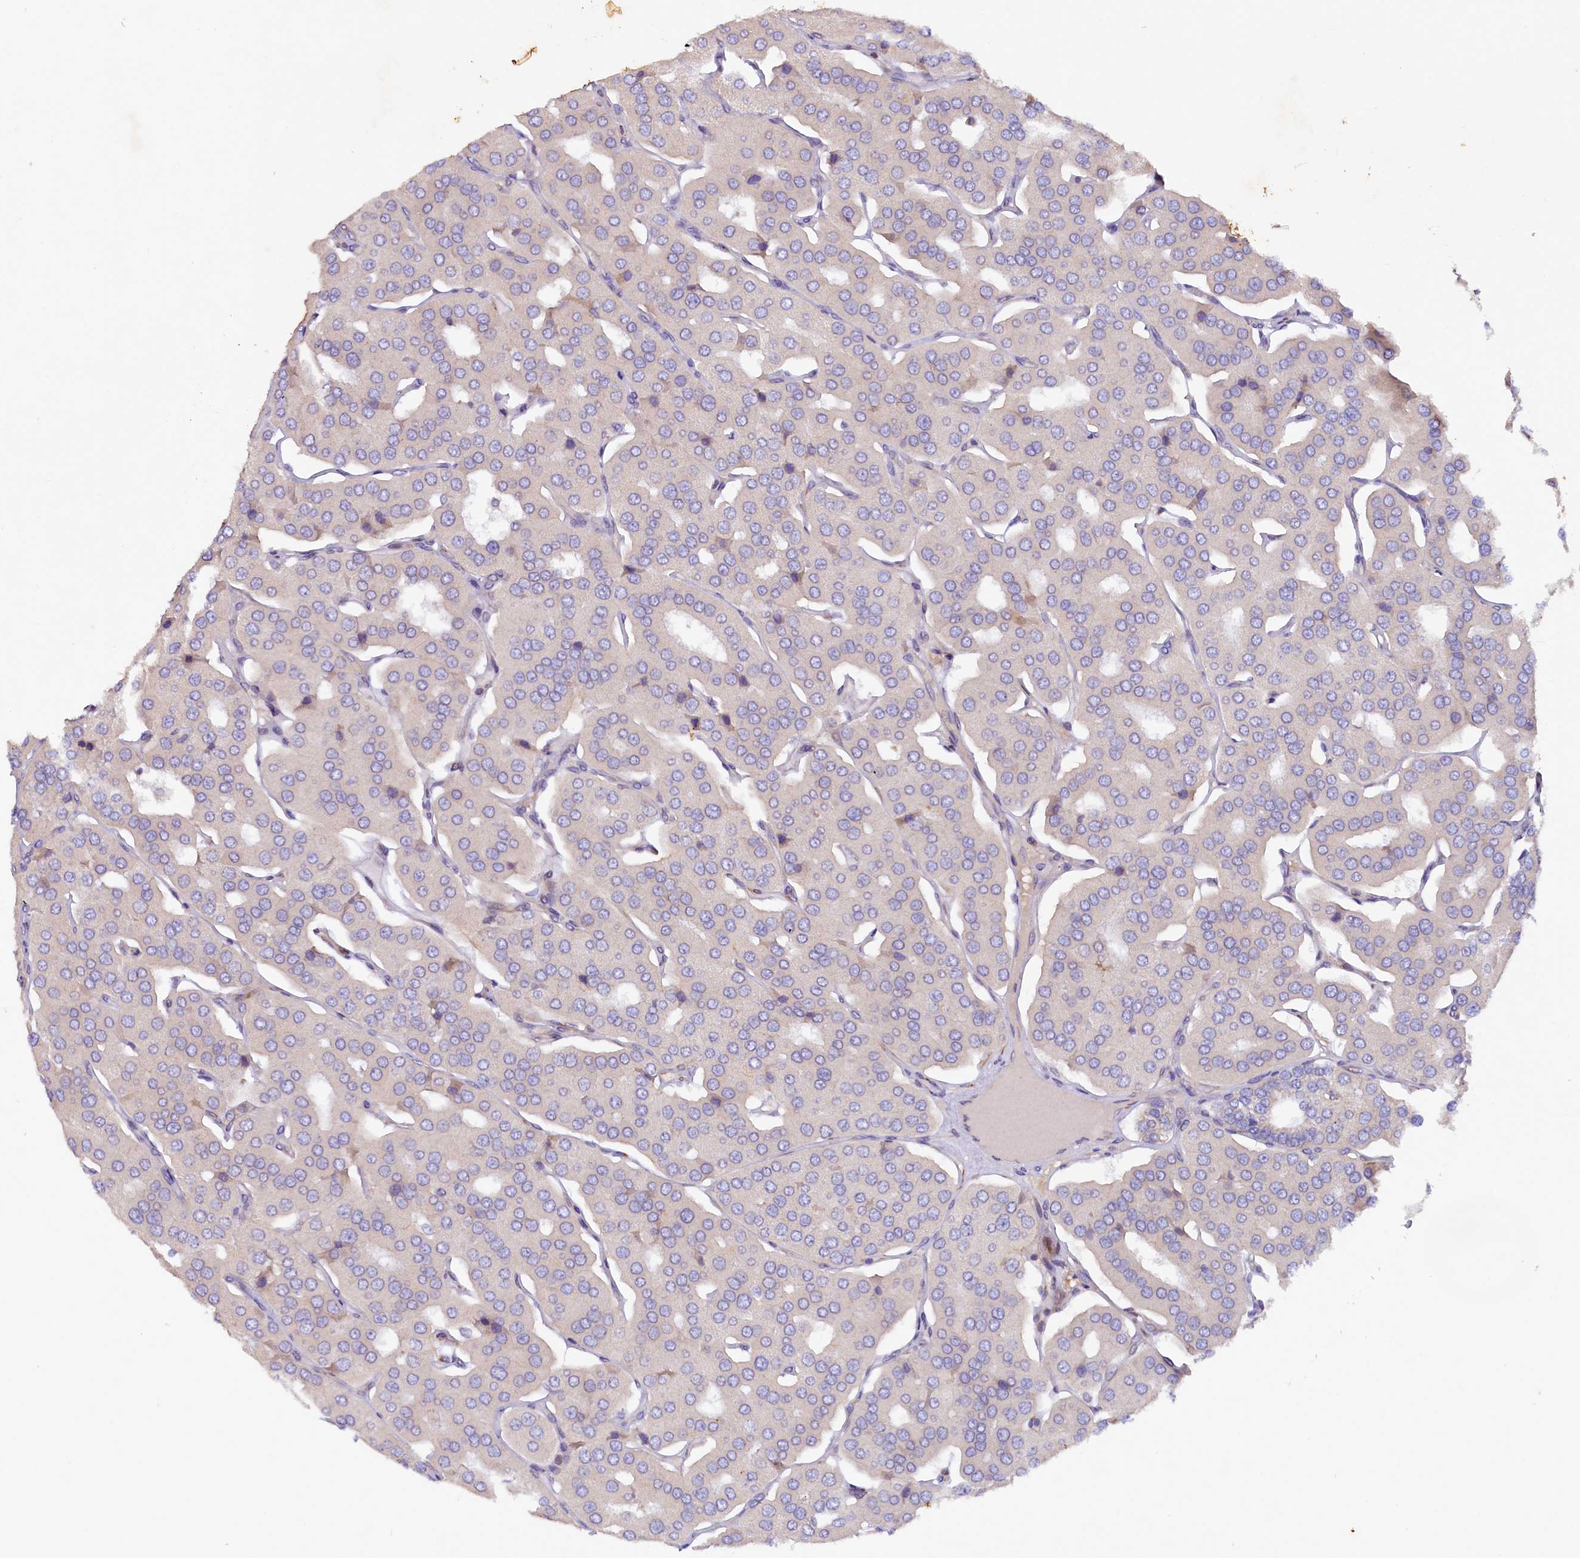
{"staining": {"intensity": "negative", "quantity": "none", "location": "none"}, "tissue": "parathyroid gland", "cell_type": "Glandular cells", "image_type": "normal", "snomed": [{"axis": "morphology", "description": "Normal tissue, NOS"}, {"axis": "morphology", "description": "Adenoma, NOS"}, {"axis": "topography", "description": "Parathyroid gland"}], "caption": "Human parathyroid gland stained for a protein using IHC demonstrates no expression in glandular cells.", "gene": "SSC5D", "patient": {"sex": "female", "age": 86}}